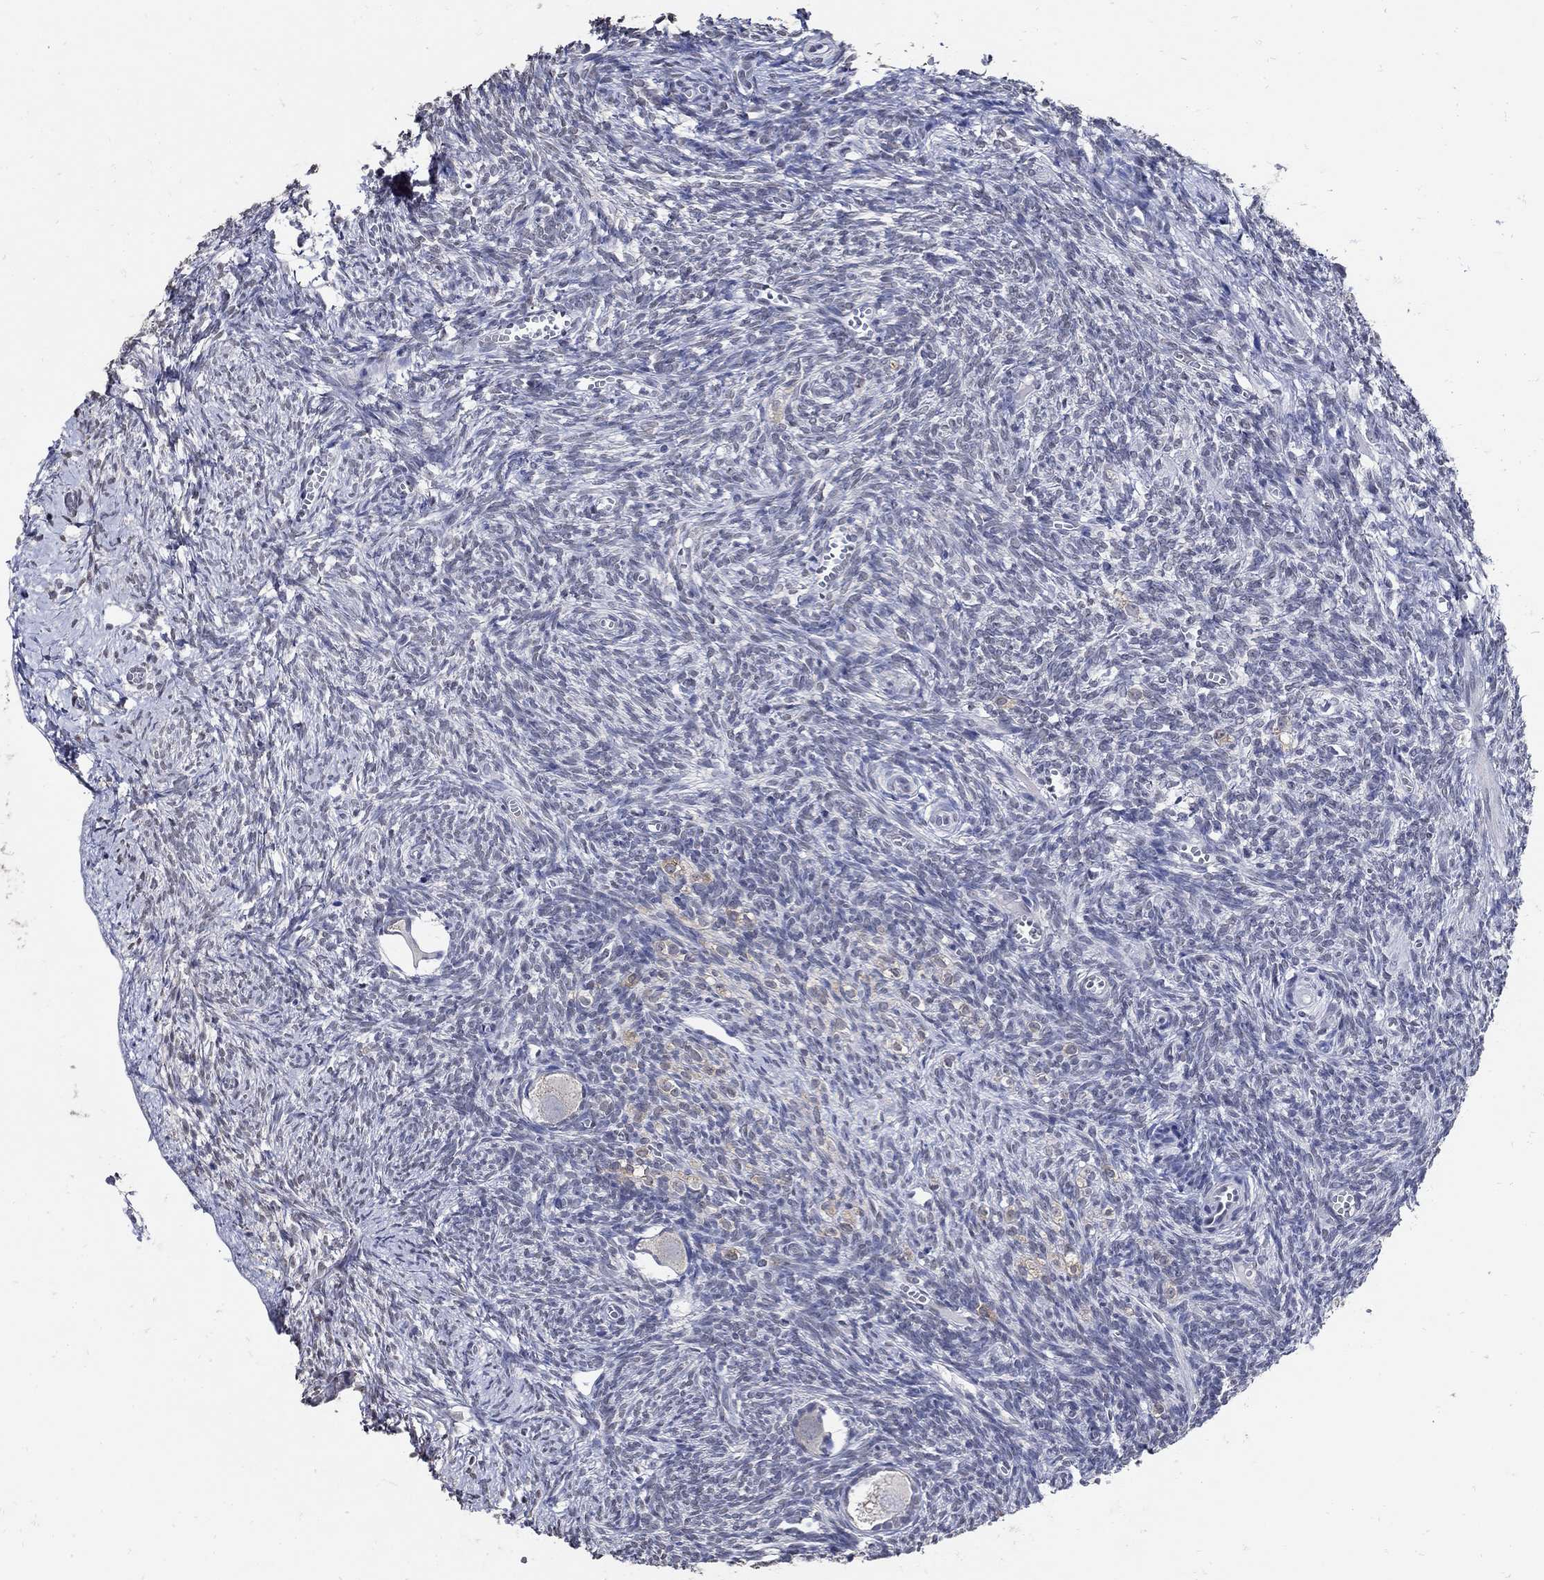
{"staining": {"intensity": "negative", "quantity": "none", "location": "none"}, "tissue": "ovary", "cell_type": "Follicle cells", "image_type": "normal", "snomed": [{"axis": "morphology", "description": "Normal tissue, NOS"}, {"axis": "topography", "description": "Ovary"}], "caption": "This is an immunohistochemistry histopathology image of unremarkable human ovary. There is no staining in follicle cells.", "gene": "KCNN3", "patient": {"sex": "female", "age": 43}}